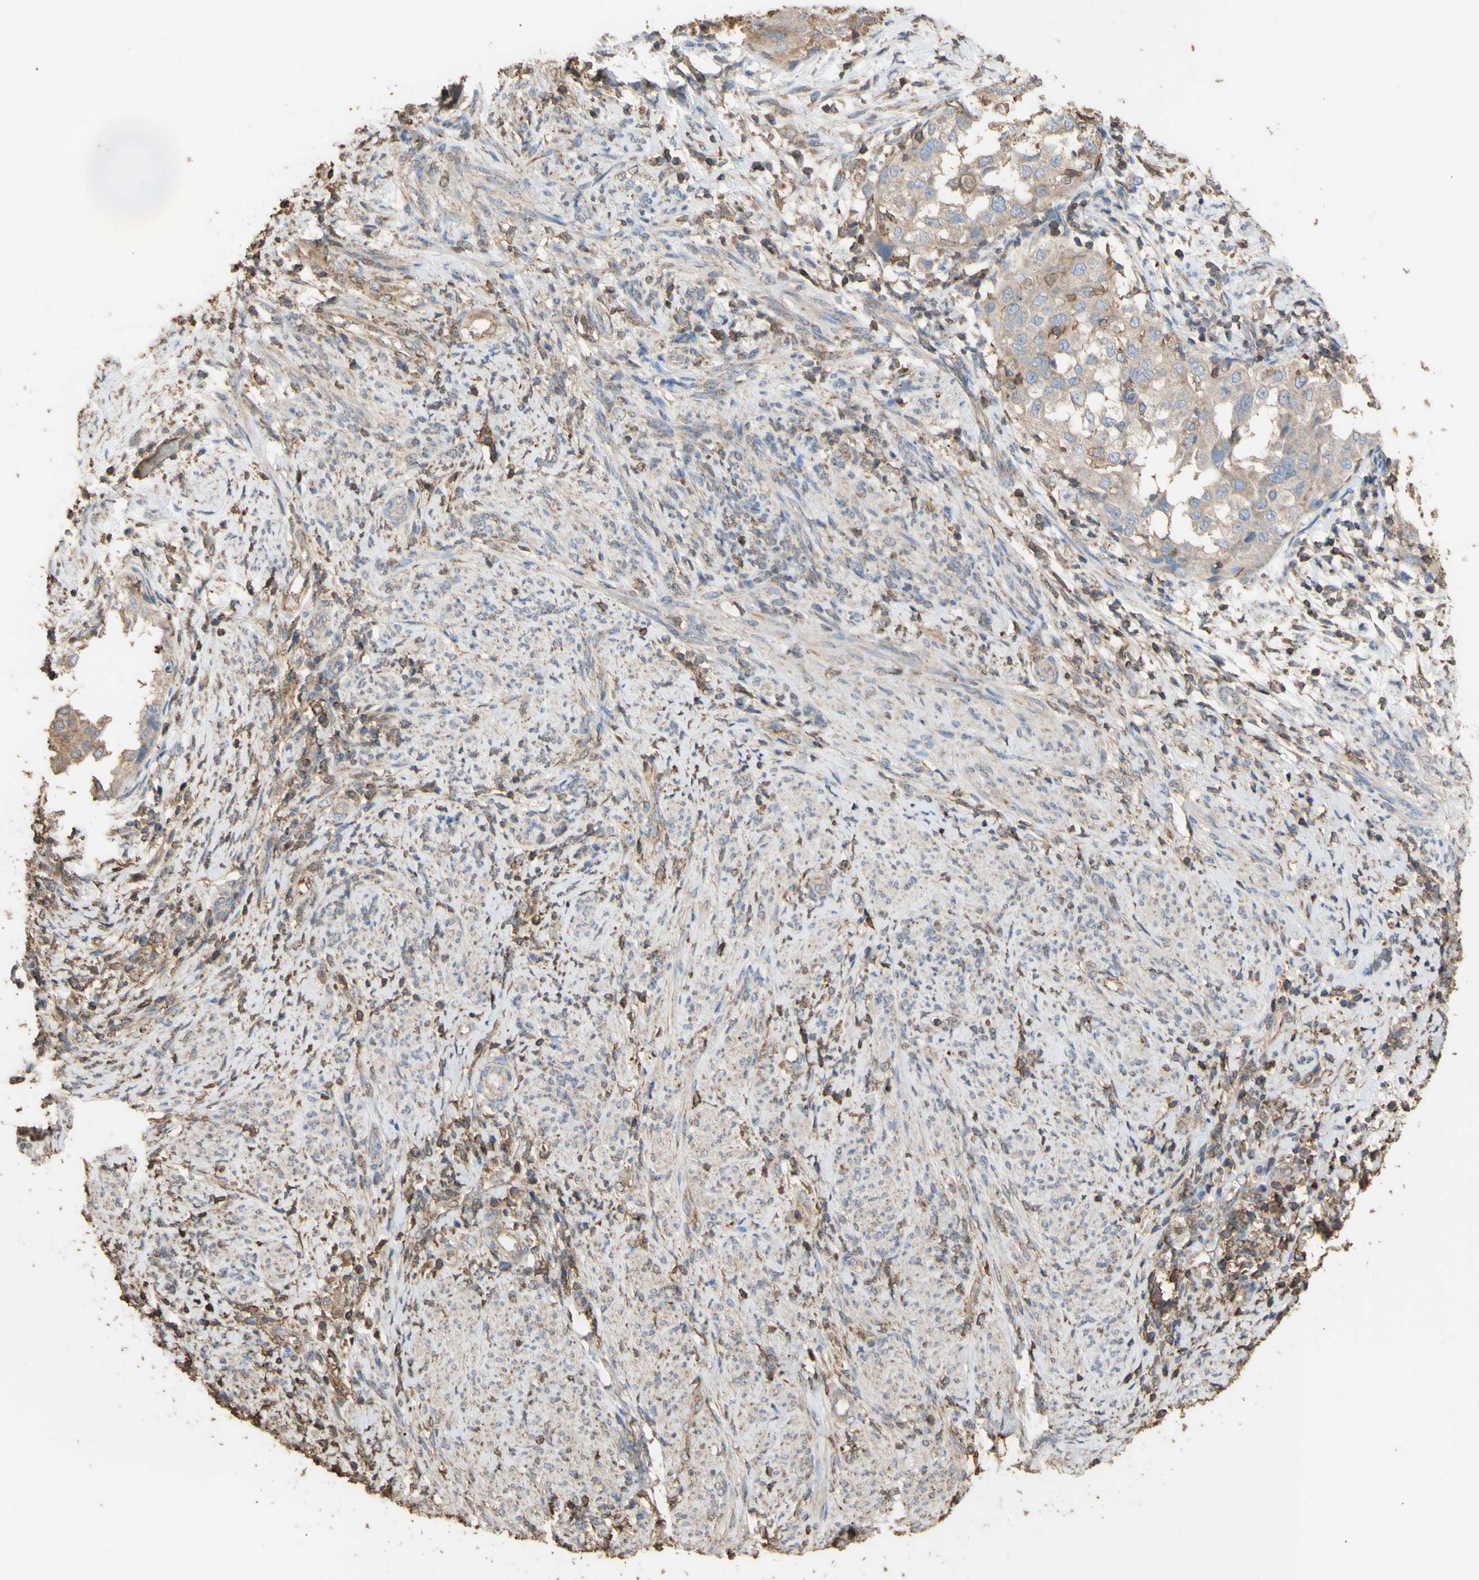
{"staining": {"intensity": "weak", "quantity": ">75%", "location": "cytoplasmic/membranous"}, "tissue": "endometrial cancer", "cell_type": "Tumor cells", "image_type": "cancer", "snomed": [{"axis": "morphology", "description": "Adenocarcinoma, NOS"}, {"axis": "topography", "description": "Endometrium"}], "caption": "Protein staining of endometrial cancer tissue exhibits weak cytoplasmic/membranous staining in about >75% of tumor cells.", "gene": "ALDH9A1", "patient": {"sex": "female", "age": 85}}